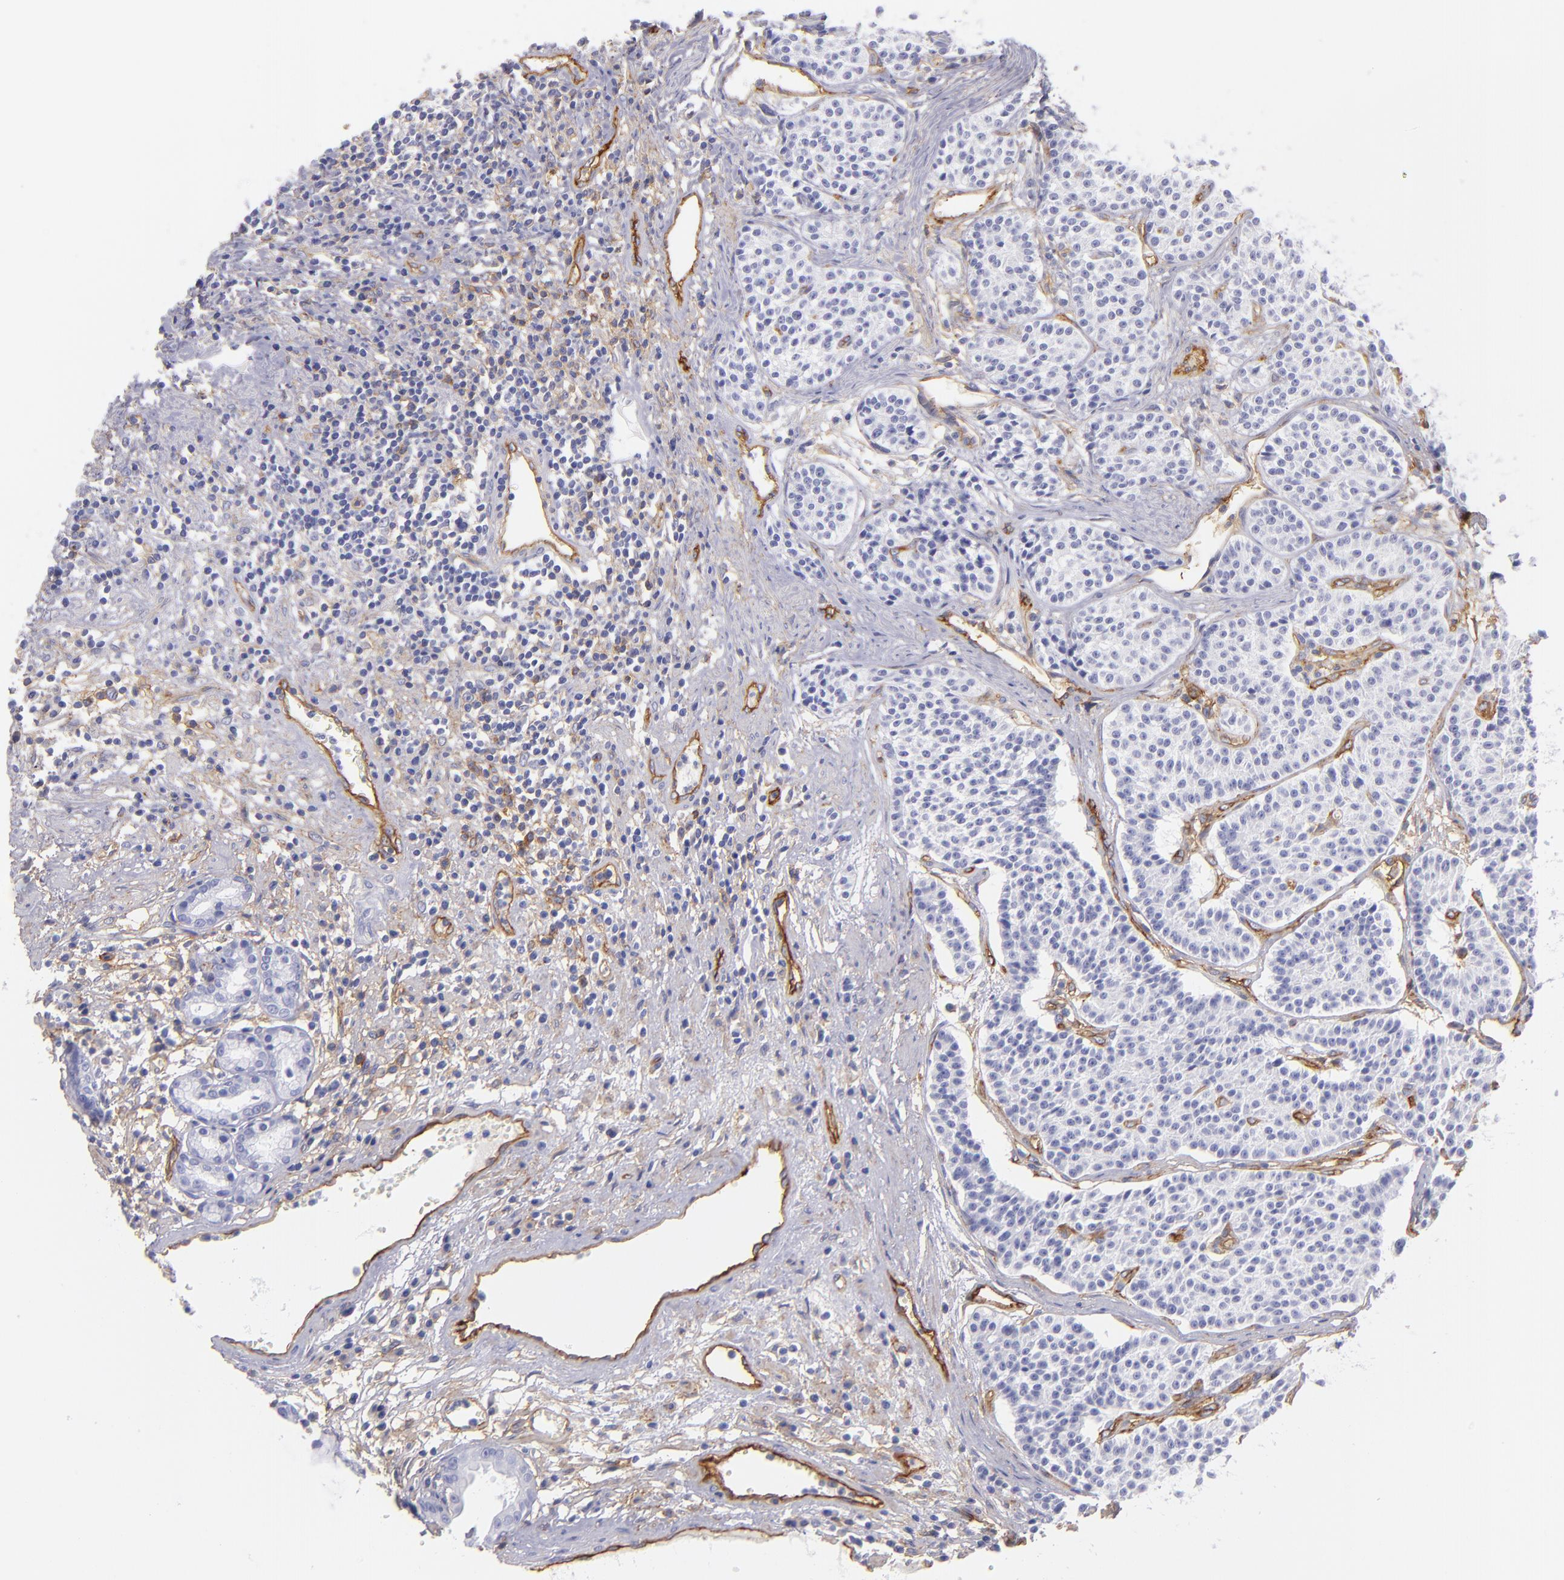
{"staining": {"intensity": "negative", "quantity": "none", "location": "none"}, "tissue": "carcinoid", "cell_type": "Tumor cells", "image_type": "cancer", "snomed": [{"axis": "morphology", "description": "Carcinoid, malignant, NOS"}, {"axis": "topography", "description": "Stomach"}], "caption": "A micrograph of human carcinoid is negative for staining in tumor cells. (DAB IHC with hematoxylin counter stain).", "gene": "ENTPD1", "patient": {"sex": "female", "age": 76}}